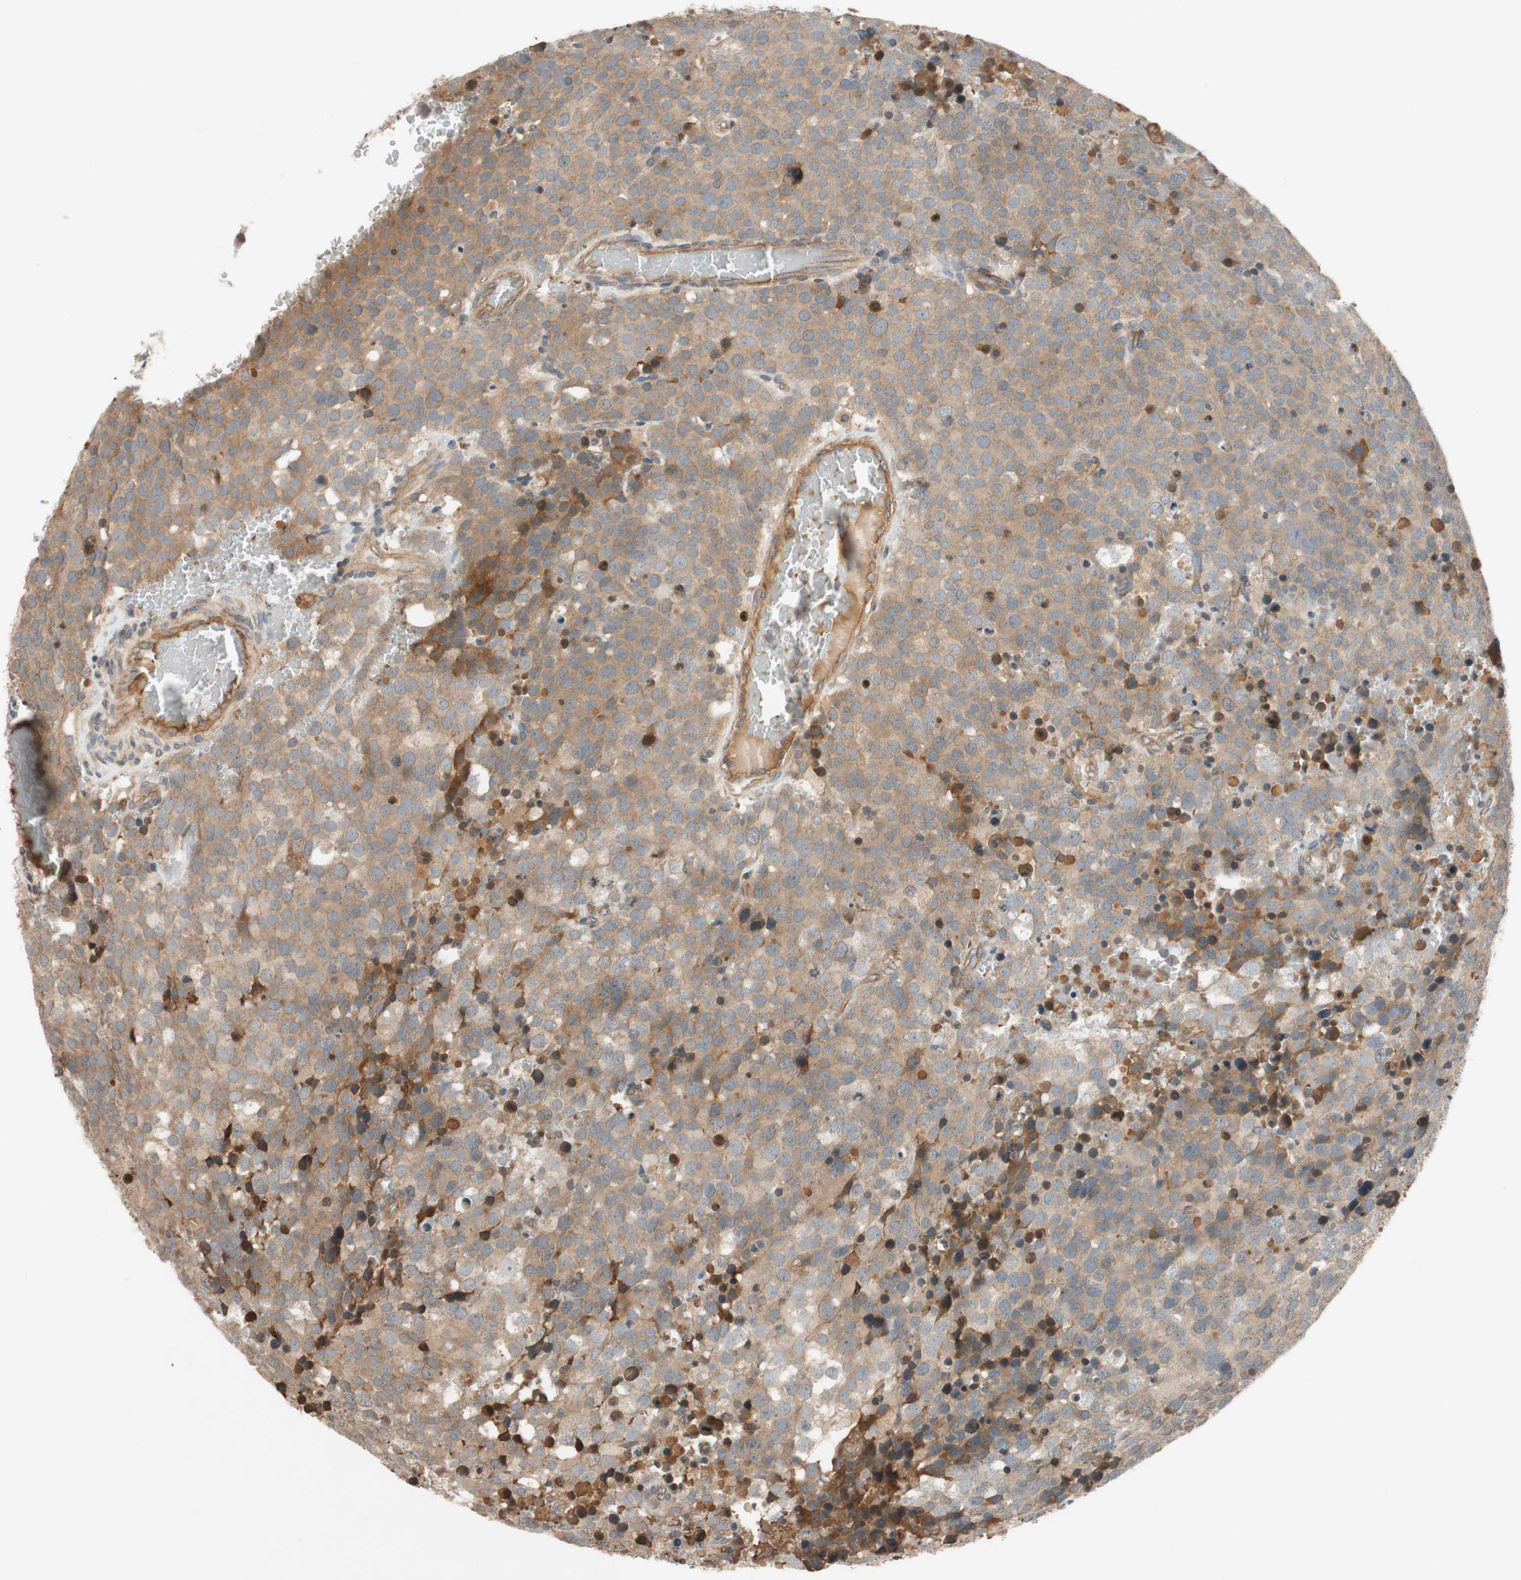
{"staining": {"intensity": "moderate", "quantity": ">75%", "location": "cytoplasmic/membranous"}, "tissue": "testis cancer", "cell_type": "Tumor cells", "image_type": "cancer", "snomed": [{"axis": "morphology", "description": "Seminoma, NOS"}, {"axis": "topography", "description": "Testis"}], "caption": "This photomicrograph shows immunohistochemistry staining of human testis cancer (seminoma), with medium moderate cytoplasmic/membranous expression in about >75% of tumor cells.", "gene": "GCLM", "patient": {"sex": "male", "age": 71}}